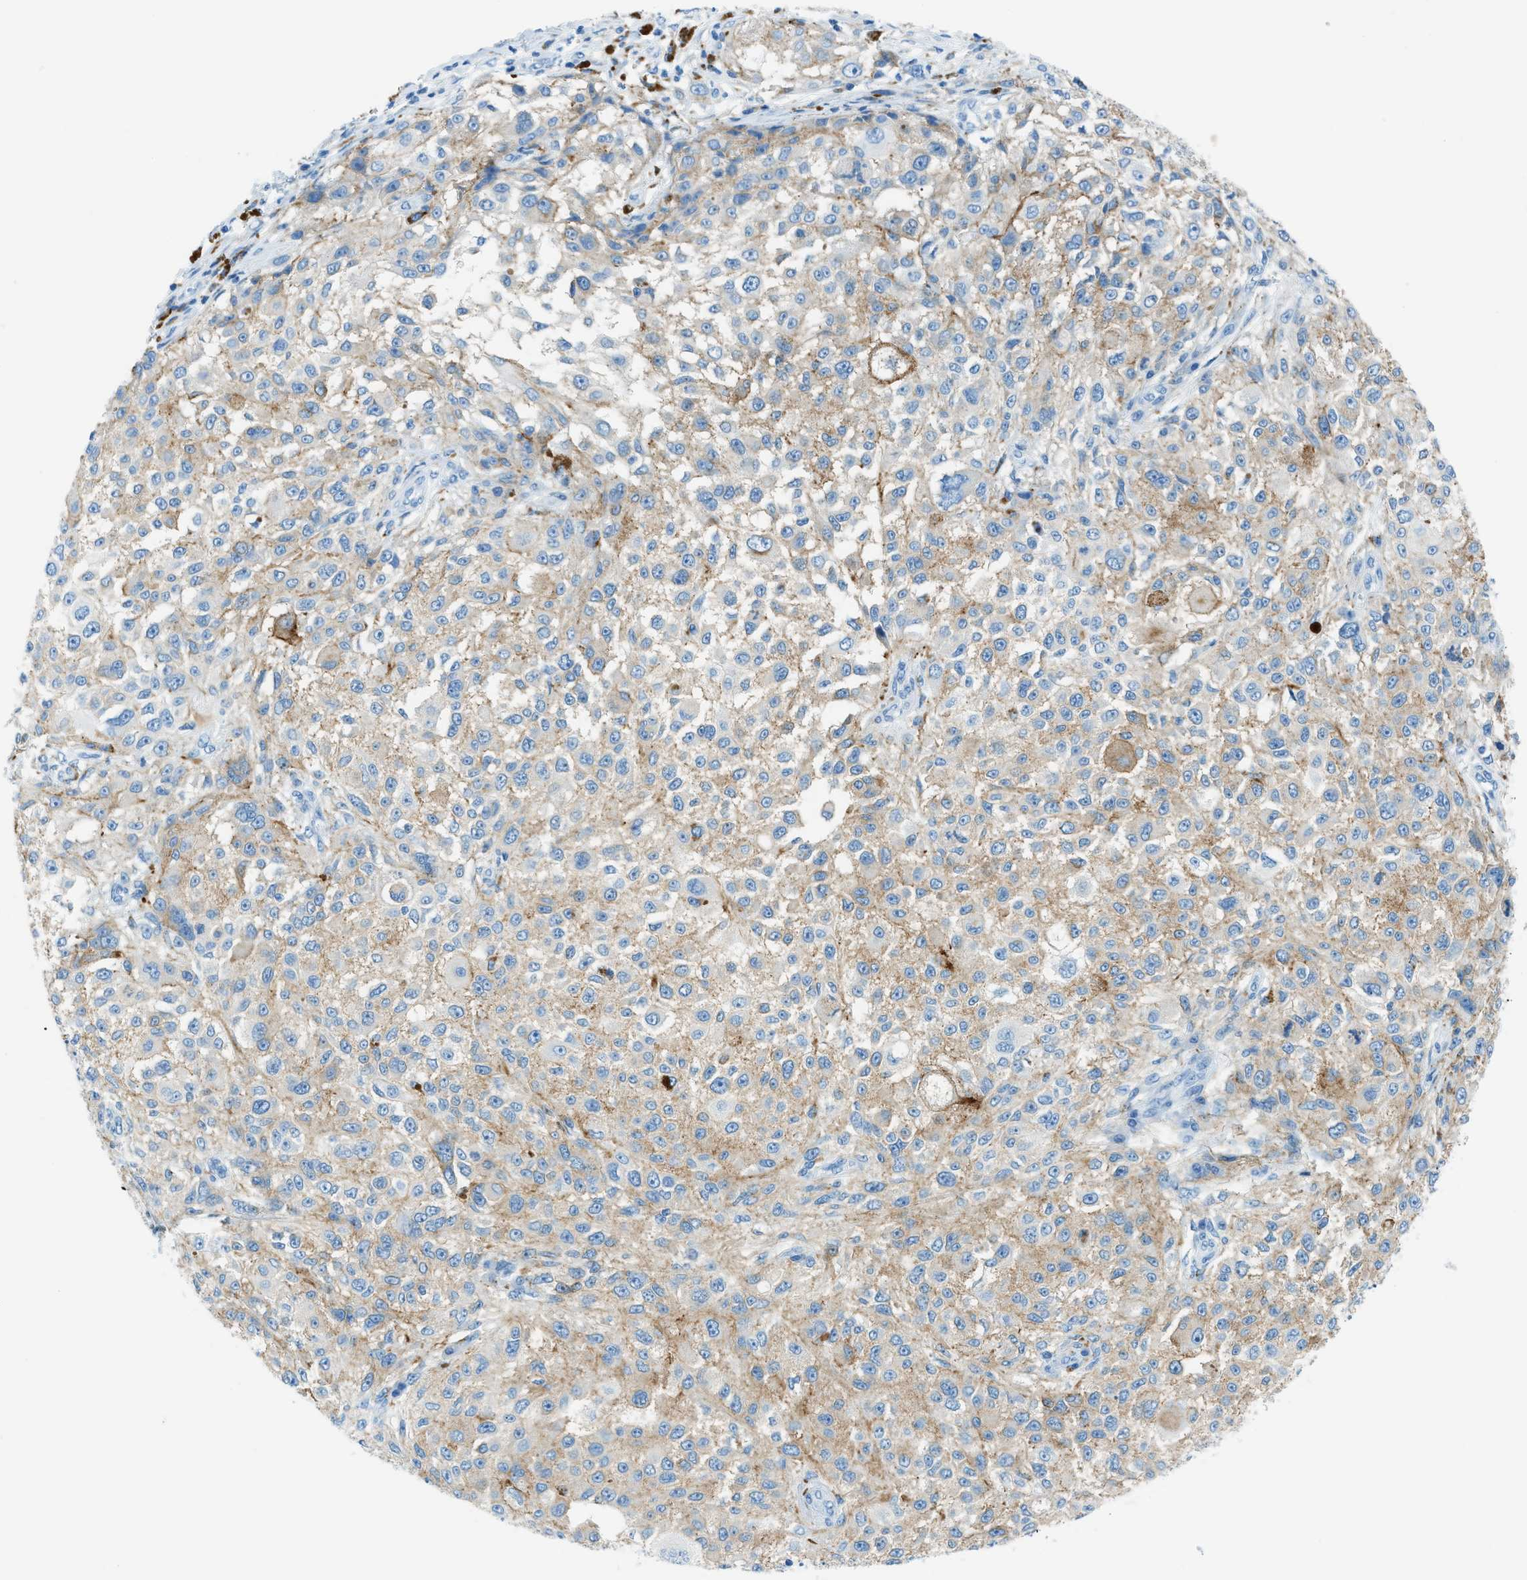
{"staining": {"intensity": "moderate", "quantity": "<25%", "location": "cytoplasmic/membranous"}, "tissue": "melanoma", "cell_type": "Tumor cells", "image_type": "cancer", "snomed": [{"axis": "morphology", "description": "Necrosis, NOS"}, {"axis": "morphology", "description": "Malignant melanoma, NOS"}, {"axis": "topography", "description": "Skin"}], "caption": "Protein staining of malignant melanoma tissue demonstrates moderate cytoplasmic/membranous staining in about <25% of tumor cells. Using DAB (3,3'-diaminobenzidine) (brown) and hematoxylin (blue) stains, captured at high magnification using brightfield microscopy.", "gene": "C21orf62", "patient": {"sex": "female", "age": 87}}